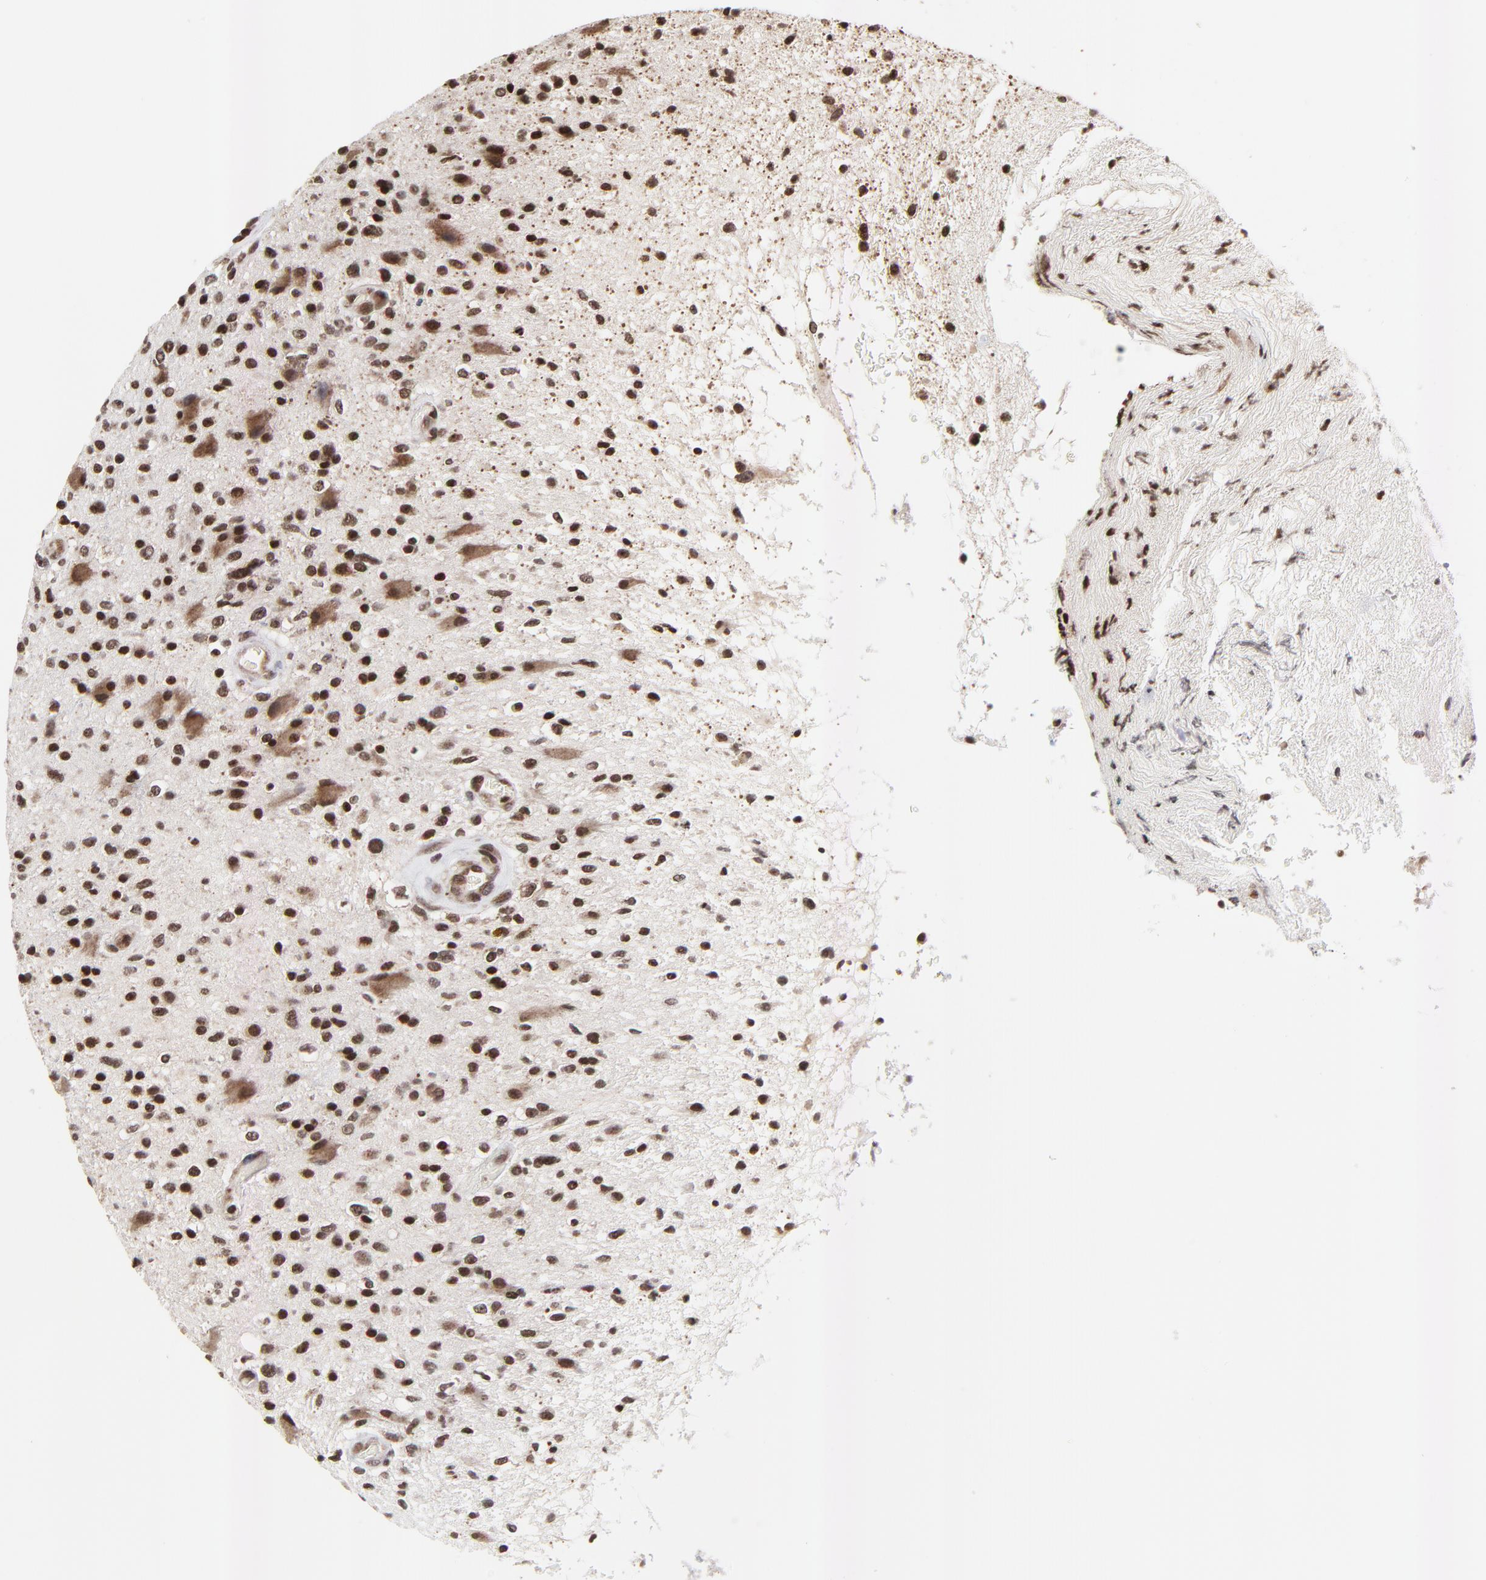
{"staining": {"intensity": "strong", "quantity": ">75%", "location": "nuclear"}, "tissue": "glioma", "cell_type": "Tumor cells", "image_type": "cancer", "snomed": [{"axis": "morphology", "description": "Glioma, malignant, High grade"}, {"axis": "topography", "description": "Brain"}], "caption": "This is a histology image of IHC staining of malignant glioma (high-grade), which shows strong staining in the nuclear of tumor cells.", "gene": "ZNF777", "patient": {"sex": "male", "age": 33}}